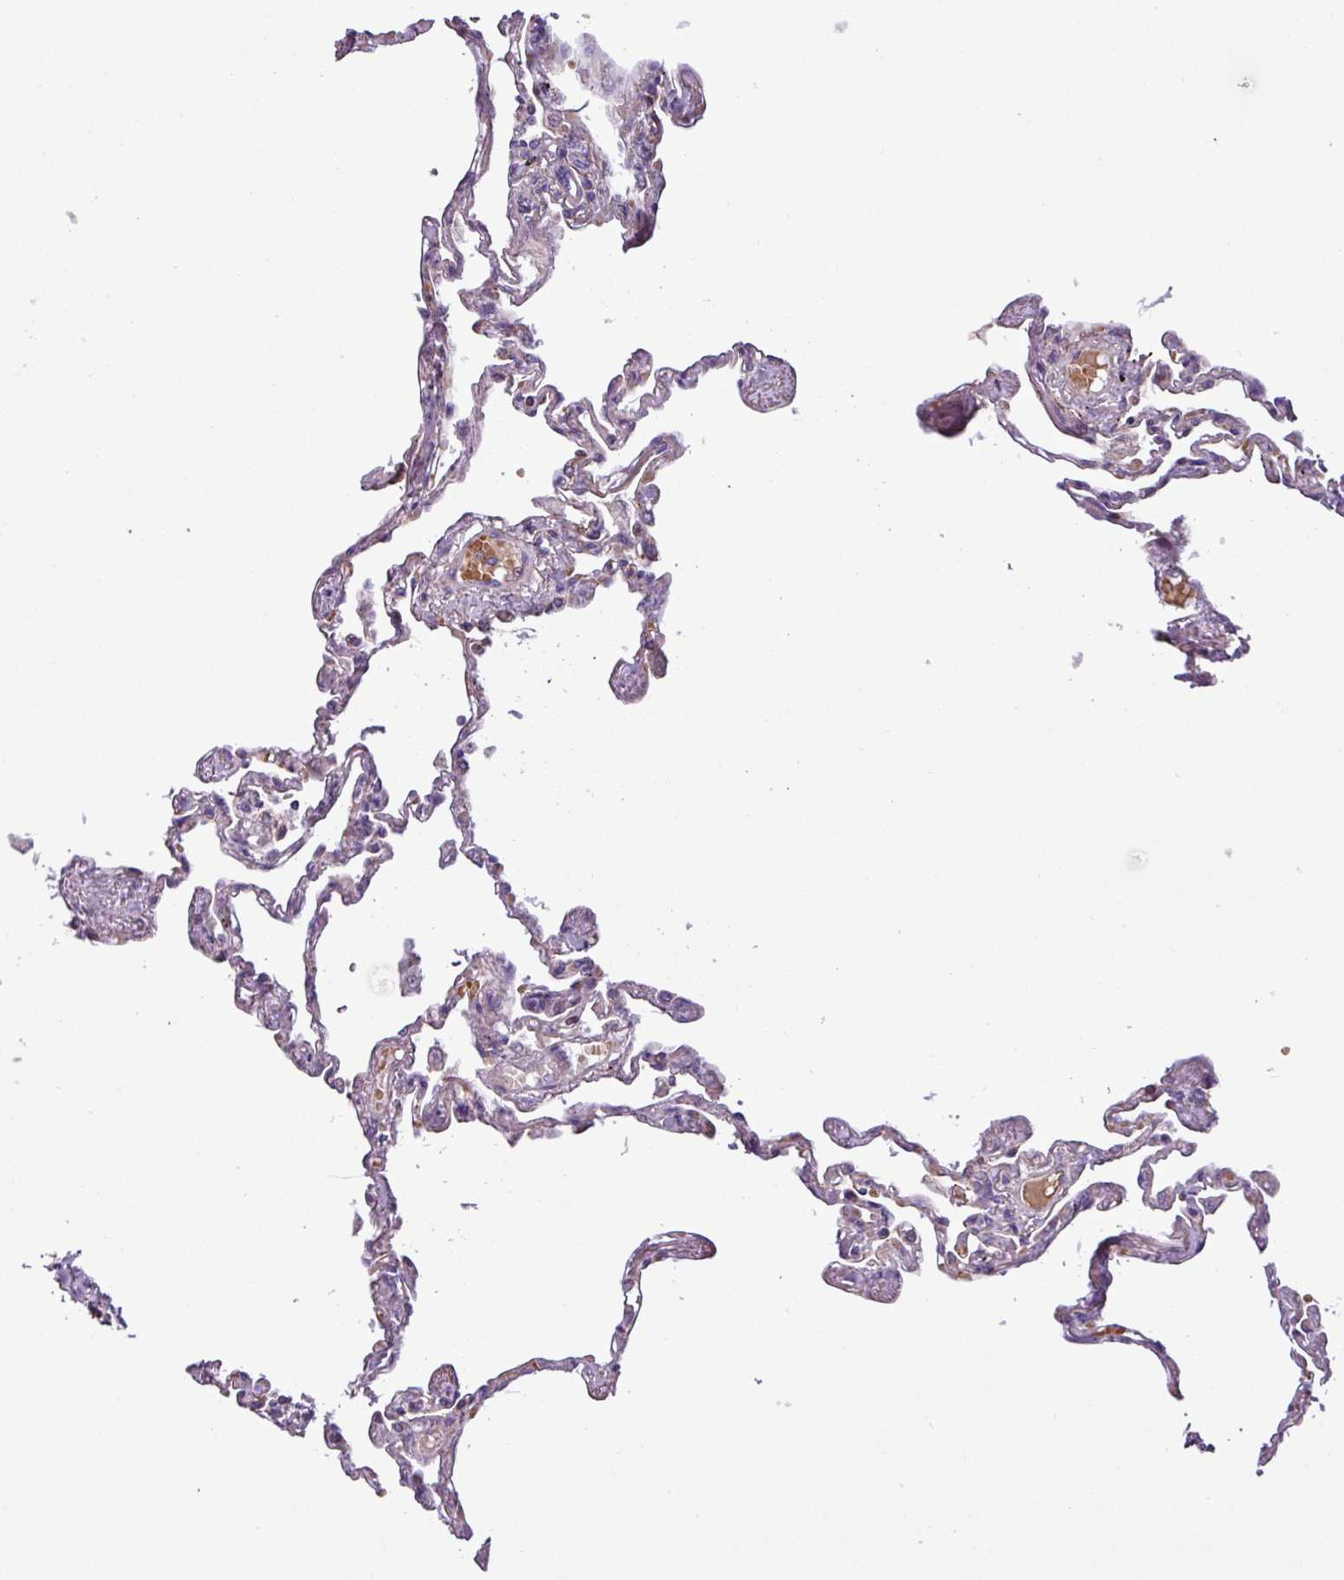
{"staining": {"intensity": "negative", "quantity": "none", "location": "none"}, "tissue": "lung", "cell_type": "Alveolar cells", "image_type": "normal", "snomed": [{"axis": "morphology", "description": "Normal tissue, NOS"}, {"axis": "topography", "description": "Lung"}], "caption": "Immunohistochemistry (IHC) of benign lung displays no positivity in alveolar cells.", "gene": "FAM183A", "patient": {"sex": "female", "age": 67}}